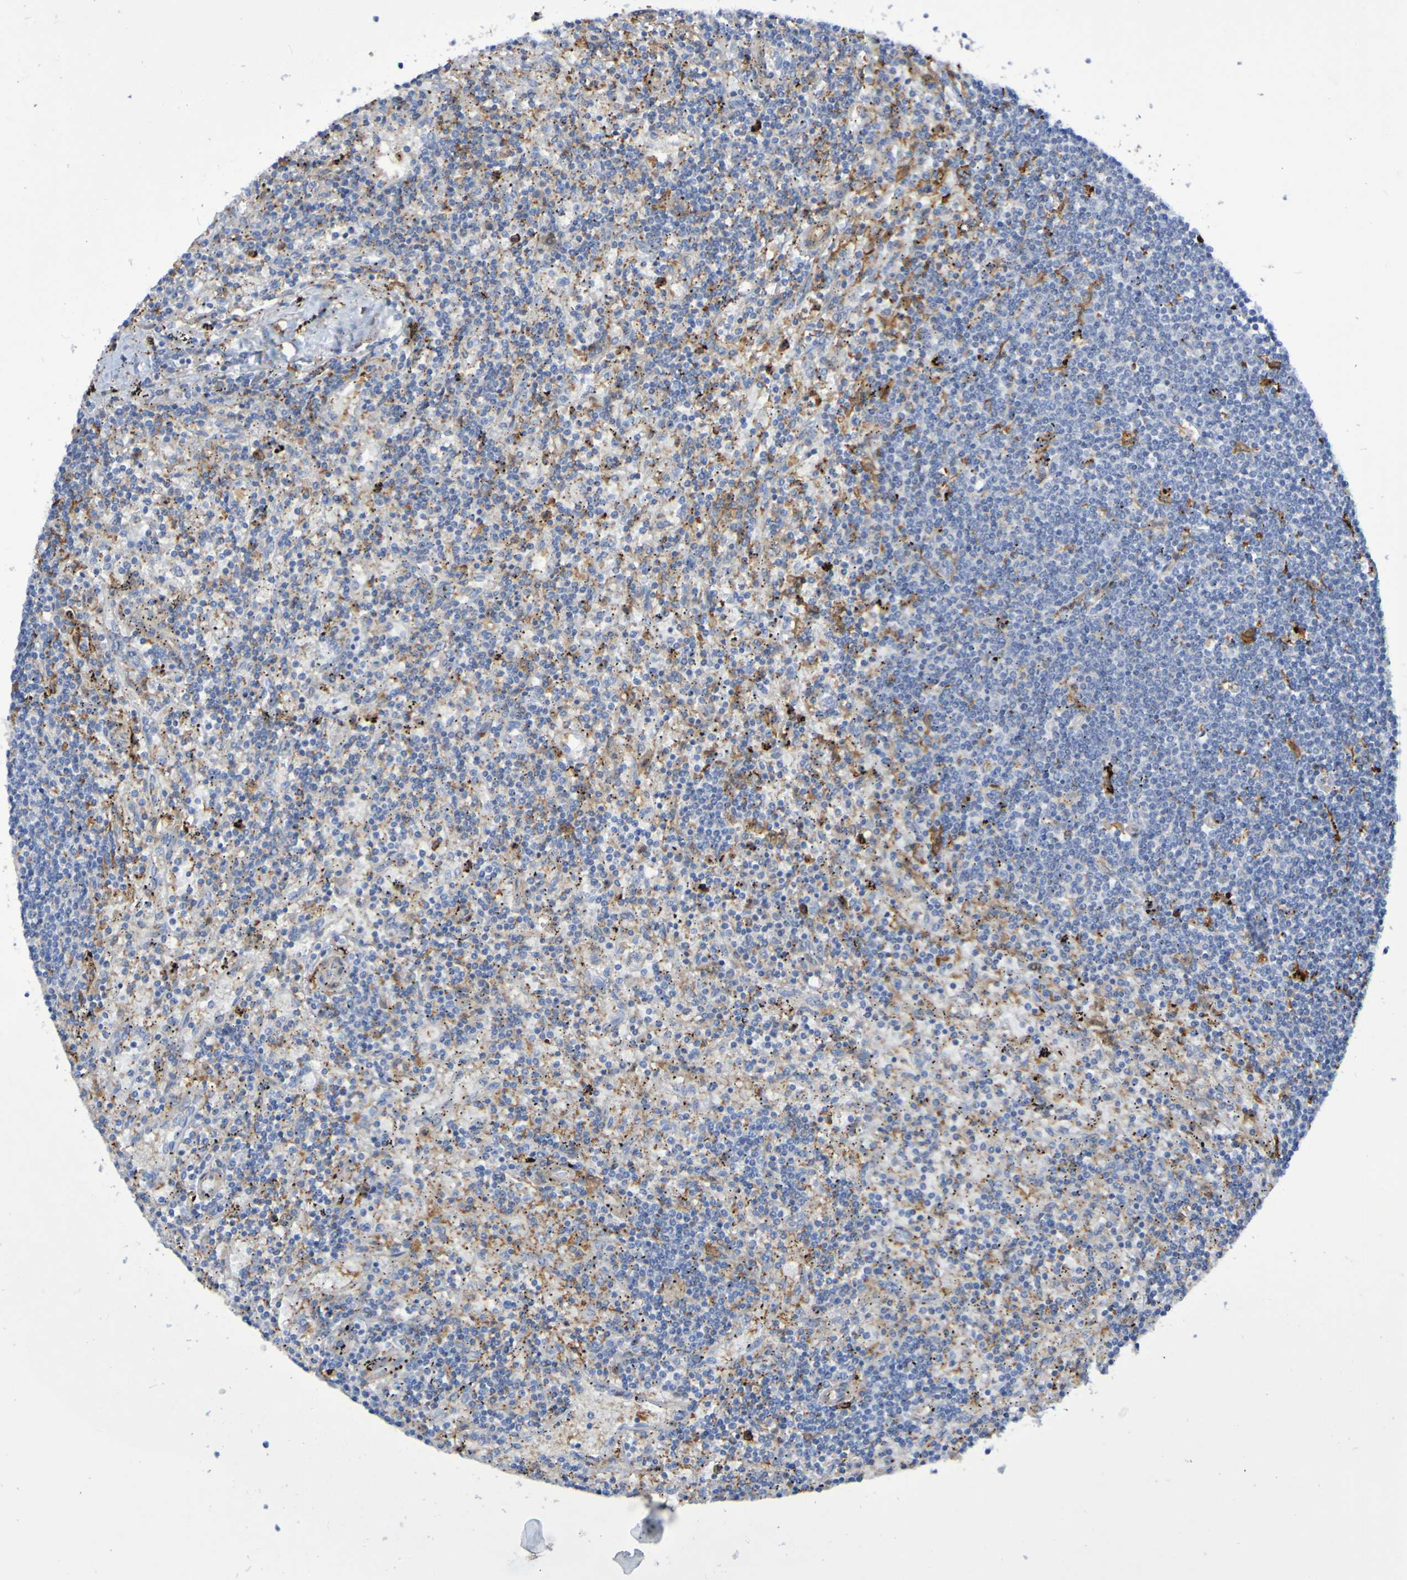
{"staining": {"intensity": "moderate", "quantity": "<25%", "location": "cytoplasmic/membranous"}, "tissue": "lymphoma", "cell_type": "Tumor cells", "image_type": "cancer", "snomed": [{"axis": "morphology", "description": "Malignant lymphoma, non-Hodgkin's type, Low grade"}, {"axis": "topography", "description": "Spleen"}], "caption": "Immunohistochemistry (IHC) histopathology image of lymphoma stained for a protein (brown), which displays low levels of moderate cytoplasmic/membranous positivity in approximately <25% of tumor cells.", "gene": "SCRG1", "patient": {"sex": "male", "age": 76}}